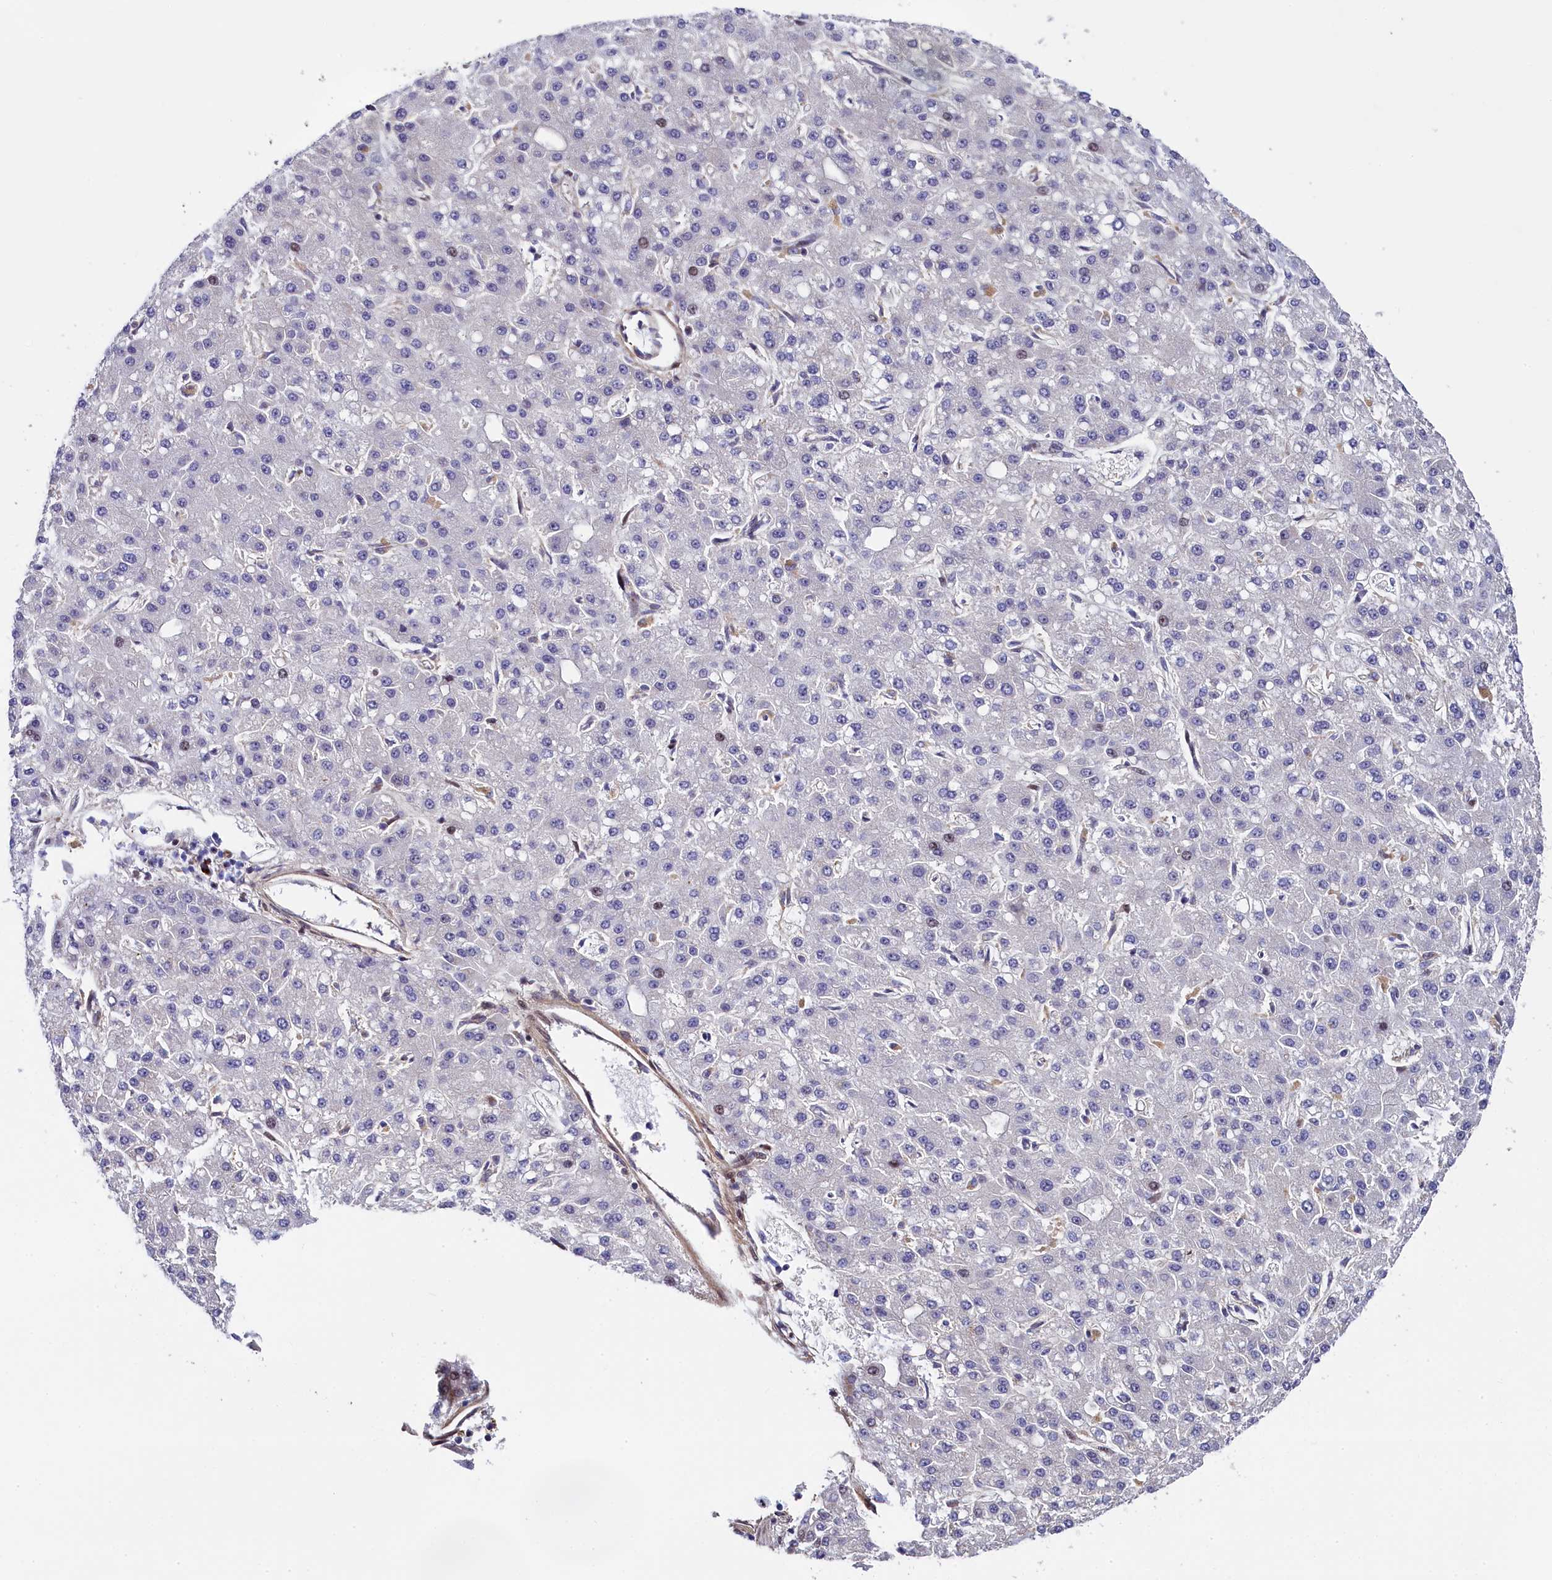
{"staining": {"intensity": "negative", "quantity": "none", "location": "none"}, "tissue": "liver cancer", "cell_type": "Tumor cells", "image_type": "cancer", "snomed": [{"axis": "morphology", "description": "Carcinoma, Hepatocellular, NOS"}, {"axis": "topography", "description": "Liver"}], "caption": "This photomicrograph is of liver cancer (hepatocellular carcinoma) stained with immunohistochemistry (IHC) to label a protein in brown with the nuclei are counter-stained blue. There is no positivity in tumor cells. (Immunohistochemistry, brightfield microscopy, high magnification).", "gene": "TGDS", "patient": {"sex": "male", "age": 67}}